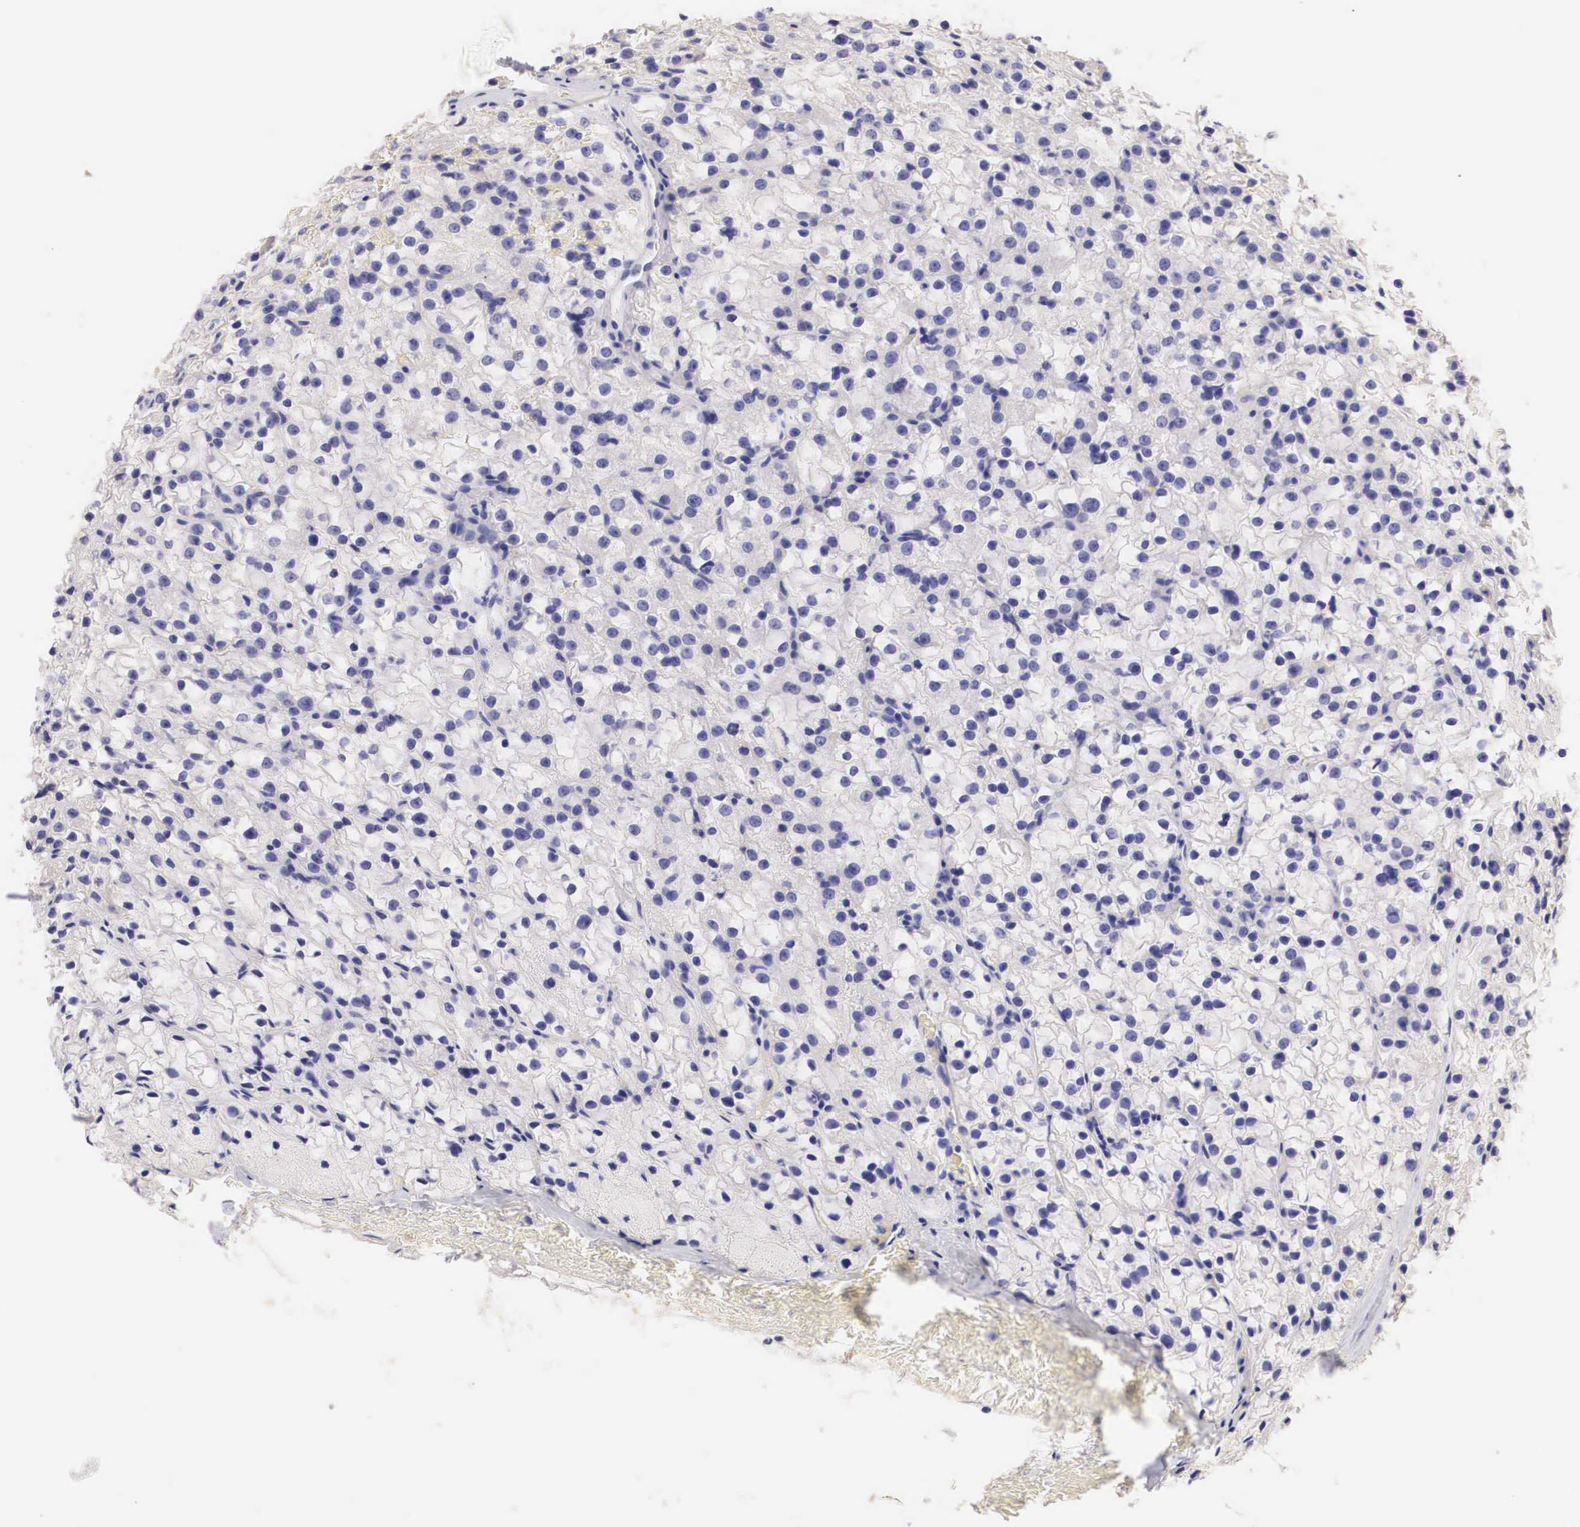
{"staining": {"intensity": "negative", "quantity": "none", "location": "none"}, "tissue": "parathyroid gland", "cell_type": "Glandular cells", "image_type": "normal", "snomed": [{"axis": "morphology", "description": "Normal tissue, NOS"}, {"axis": "topography", "description": "Parathyroid gland"}], "caption": "Micrograph shows no protein staining in glandular cells of normal parathyroid gland.", "gene": "ERBB2", "patient": {"sex": "female", "age": 71}}